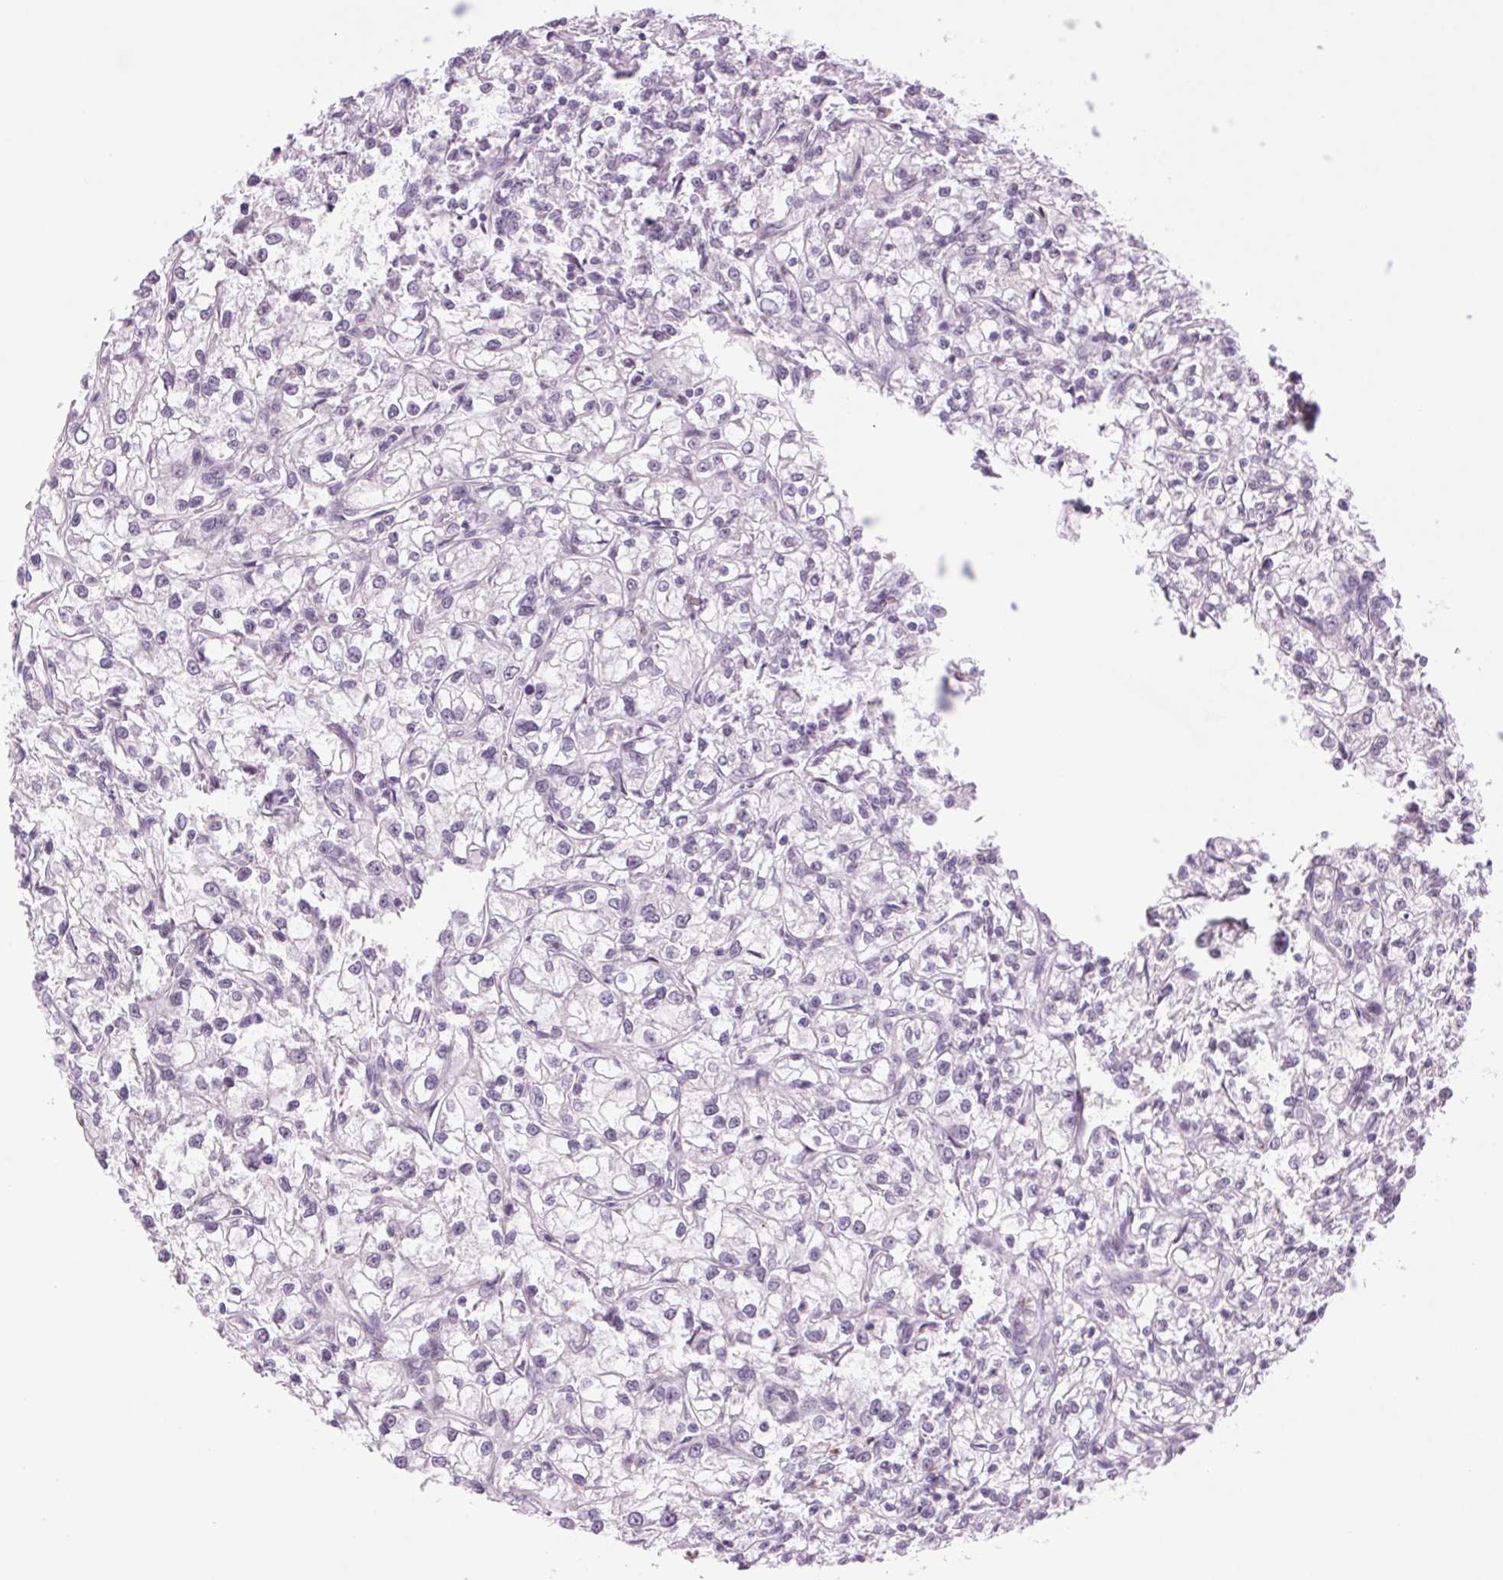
{"staining": {"intensity": "negative", "quantity": "none", "location": "none"}, "tissue": "renal cancer", "cell_type": "Tumor cells", "image_type": "cancer", "snomed": [{"axis": "morphology", "description": "Adenocarcinoma, NOS"}, {"axis": "topography", "description": "Kidney"}], "caption": "Image shows no significant protein expression in tumor cells of renal cancer (adenocarcinoma).", "gene": "MPO", "patient": {"sex": "female", "age": 59}}